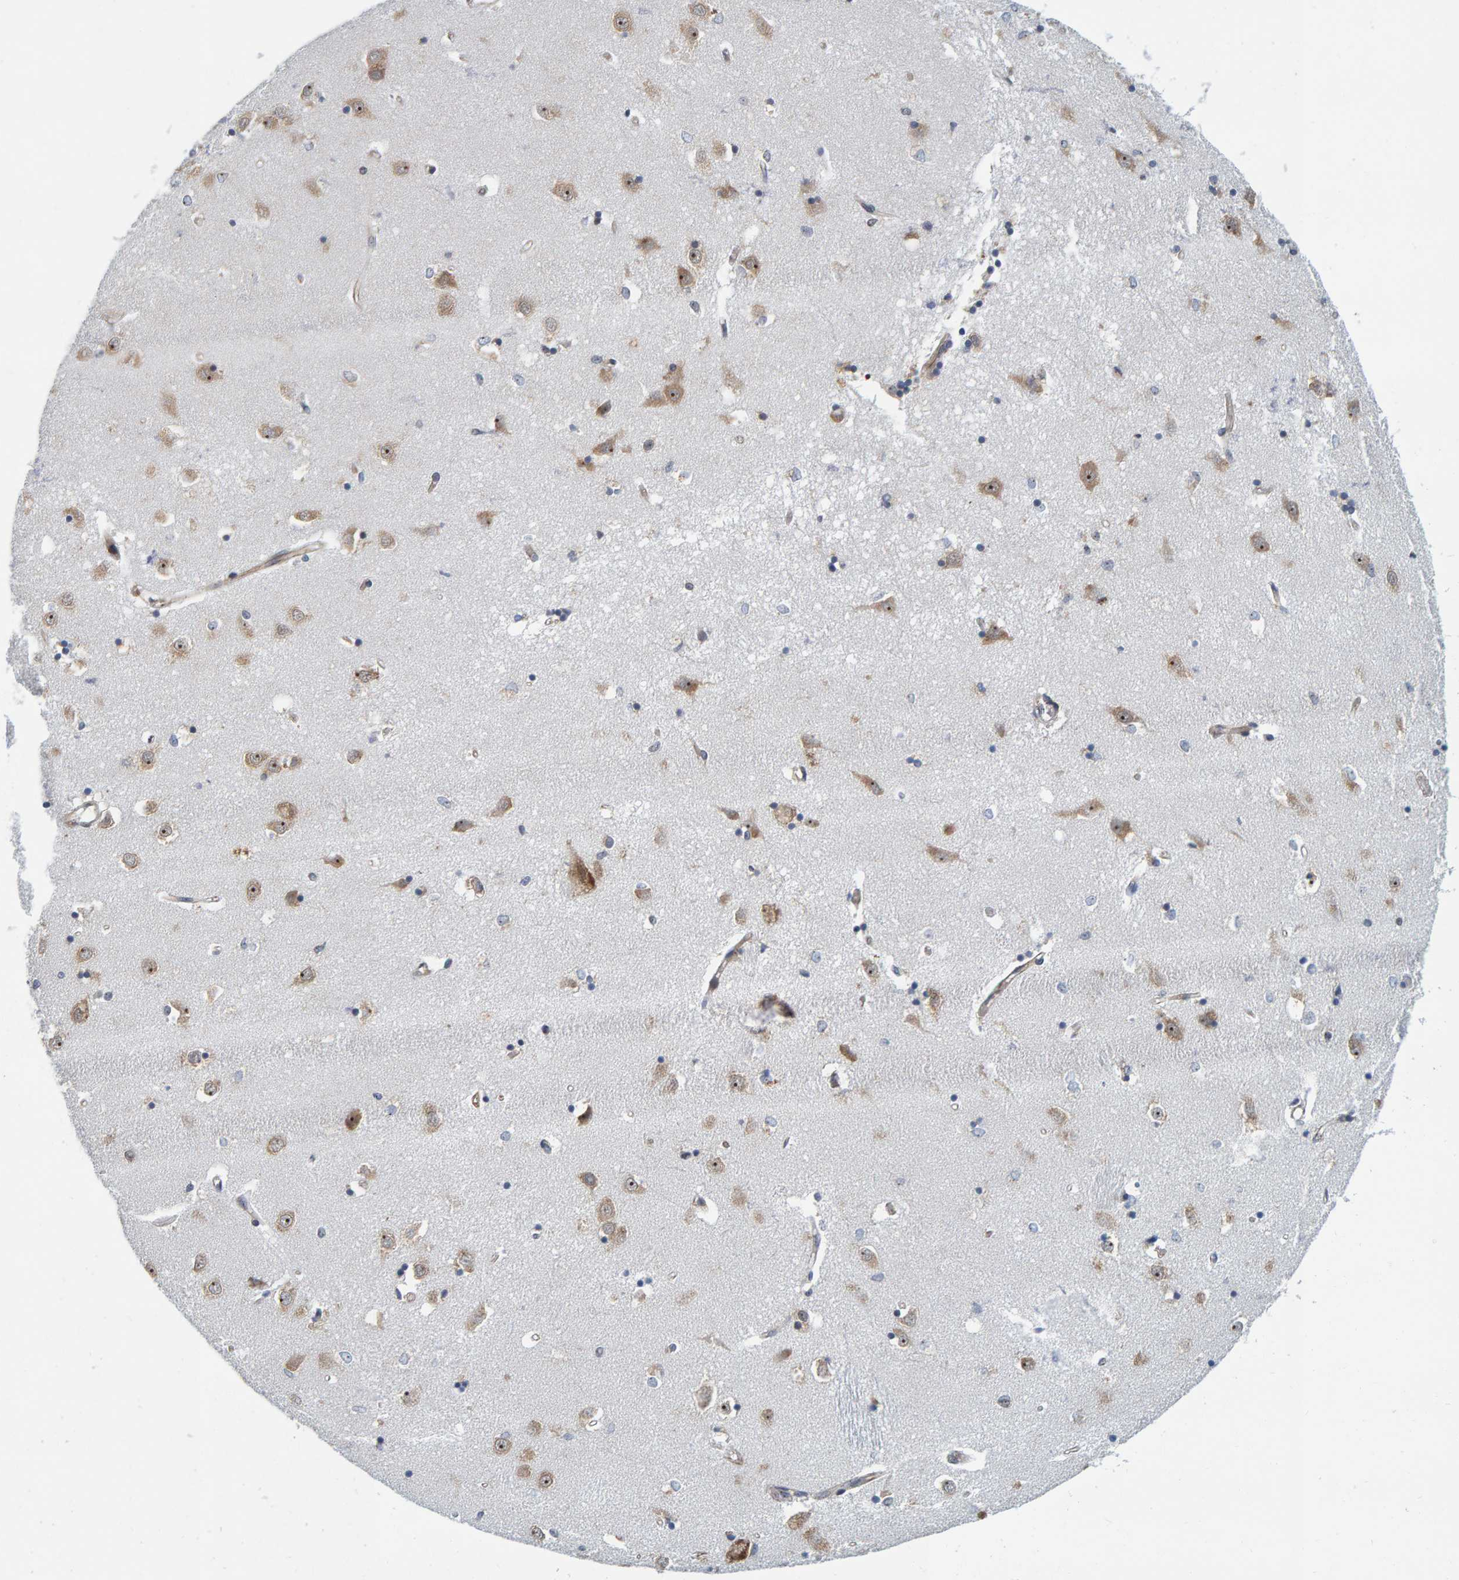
{"staining": {"intensity": "weak", "quantity": "<25%", "location": "cytoplasmic/membranous,nuclear"}, "tissue": "caudate", "cell_type": "Glial cells", "image_type": "normal", "snomed": [{"axis": "morphology", "description": "Normal tissue, NOS"}, {"axis": "topography", "description": "Lateral ventricle wall"}], "caption": "Immunohistochemistry image of unremarkable caudate stained for a protein (brown), which demonstrates no staining in glial cells.", "gene": "POLR1E", "patient": {"sex": "male", "age": 45}}